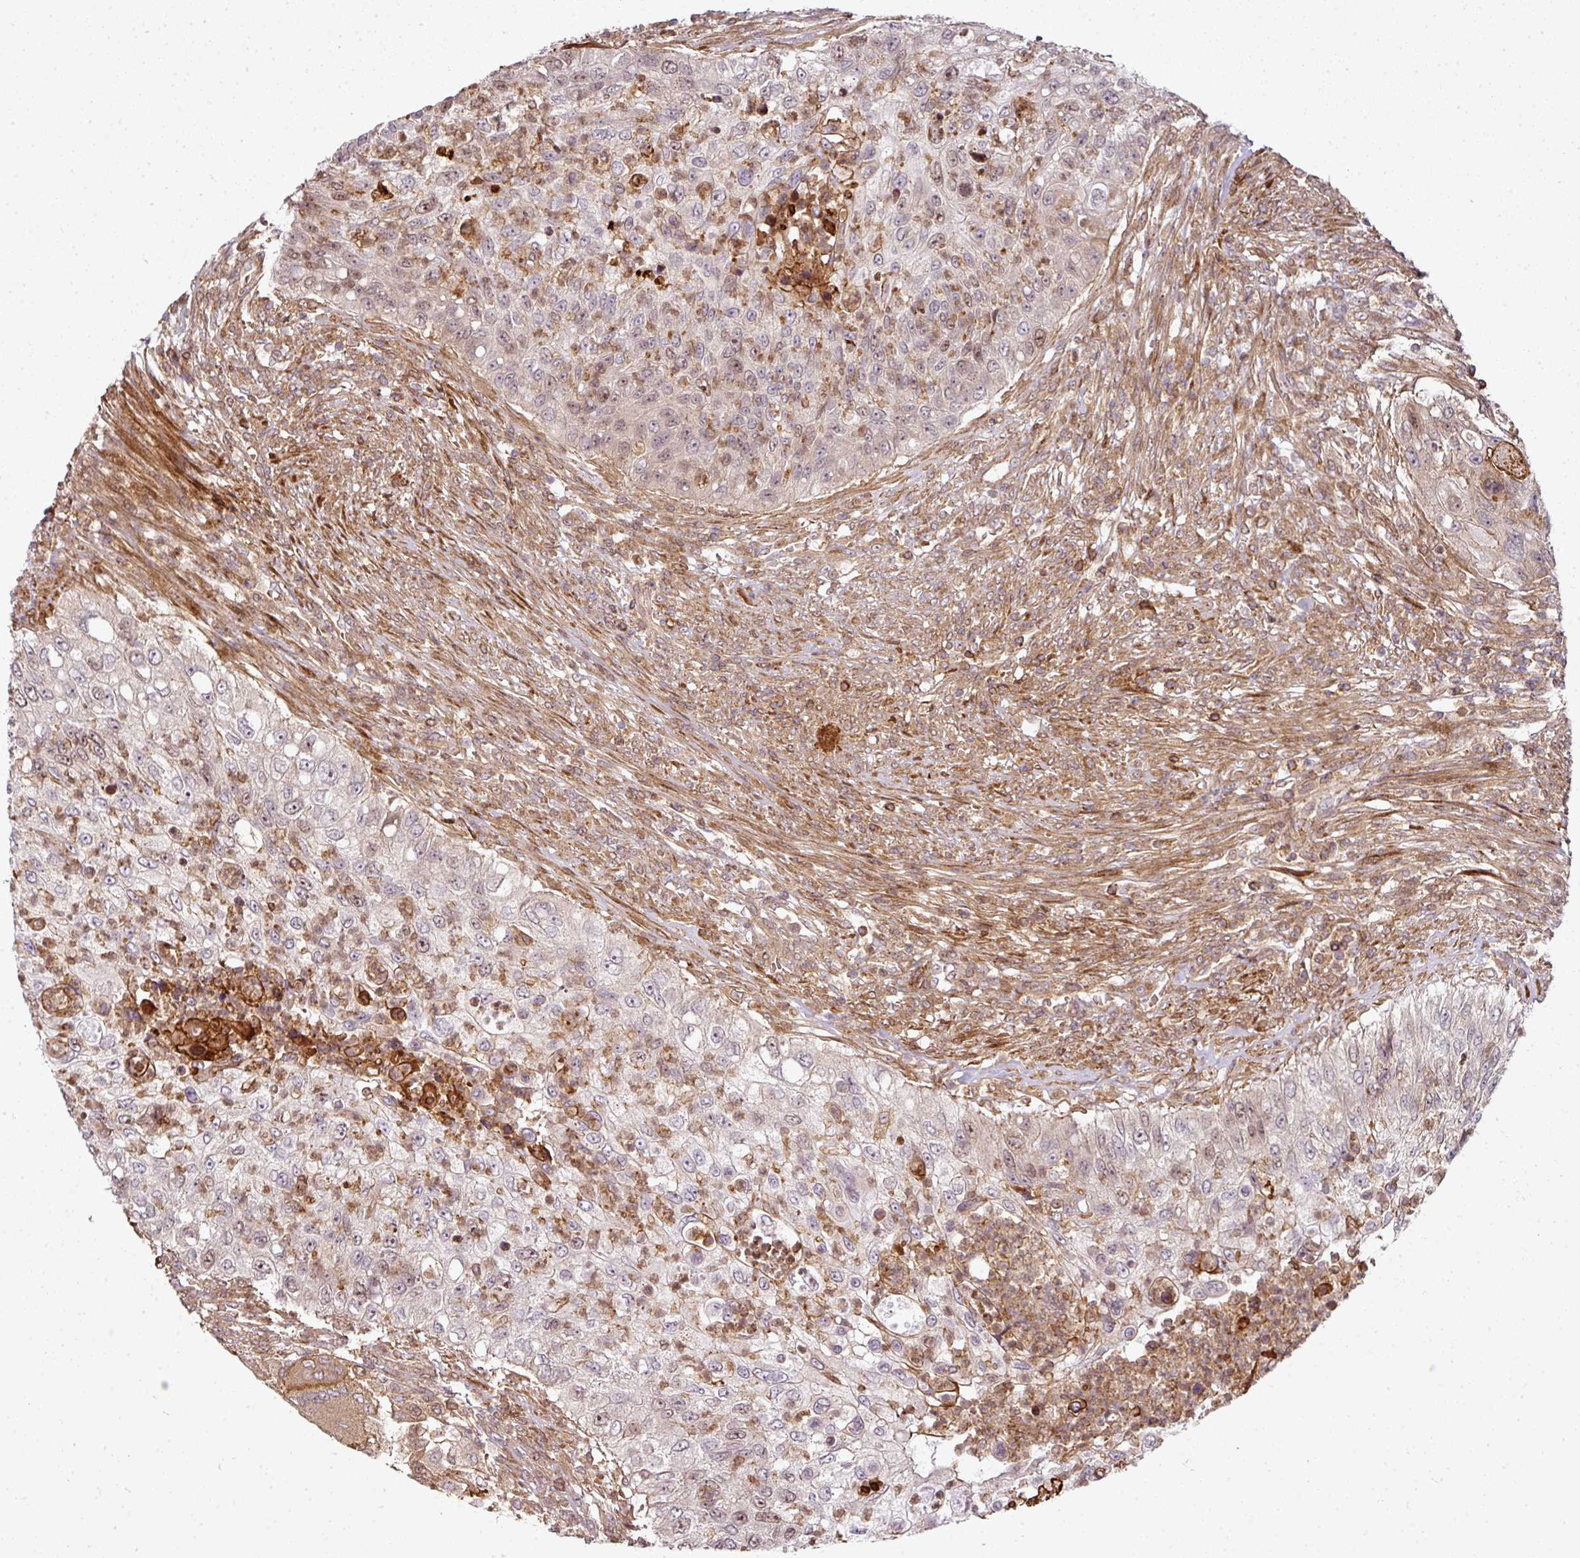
{"staining": {"intensity": "moderate", "quantity": "25%-75%", "location": "cytoplasmic/membranous,nuclear"}, "tissue": "urothelial cancer", "cell_type": "Tumor cells", "image_type": "cancer", "snomed": [{"axis": "morphology", "description": "Urothelial carcinoma, High grade"}, {"axis": "topography", "description": "Urinary bladder"}], "caption": "Human urothelial carcinoma (high-grade) stained with a protein marker exhibits moderate staining in tumor cells.", "gene": "ATAT1", "patient": {"sex": "female", "age": 60}}